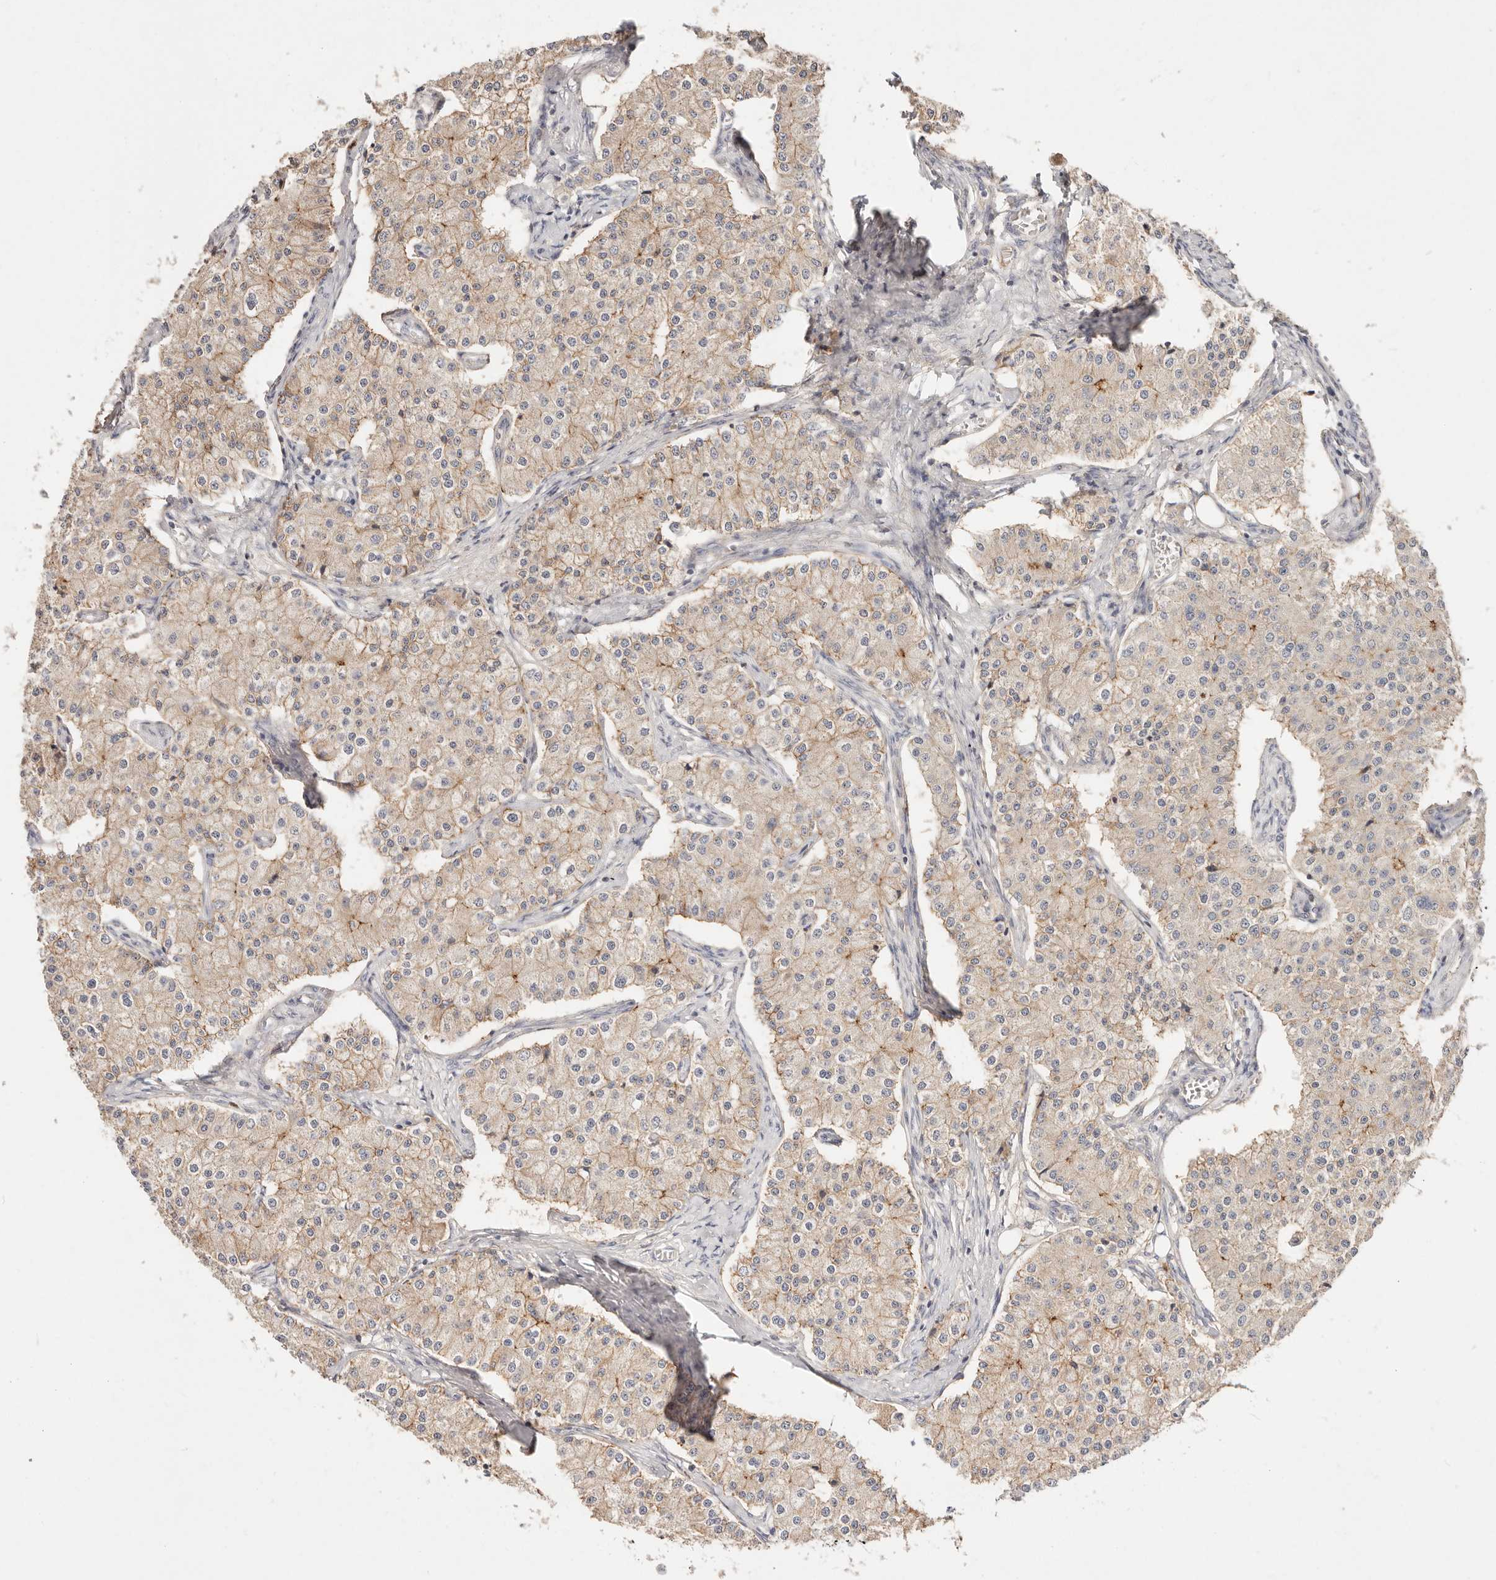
{"staining": {"intensity": "weak", "quantity": "<25%", "location": "cytoplasmic/membranous"}, "tissue": "carcinoid", "cell_type": "Tumor cells", "image_type": "cancer", "snomed": [{"axis": "morphology", "description": "Carcinoid, malignant, NOS"}, {"axis": "topography", "description": "Colon"}], "caption": "IHC photomicrograph of neoplastic tissue: human carcinoid stained with DAB (3,3'-diaminobenzidine) shows no significant protein staining in tumor cells.", "gene": "CXADR", "patient": {"sex": "female", "age": 52}}